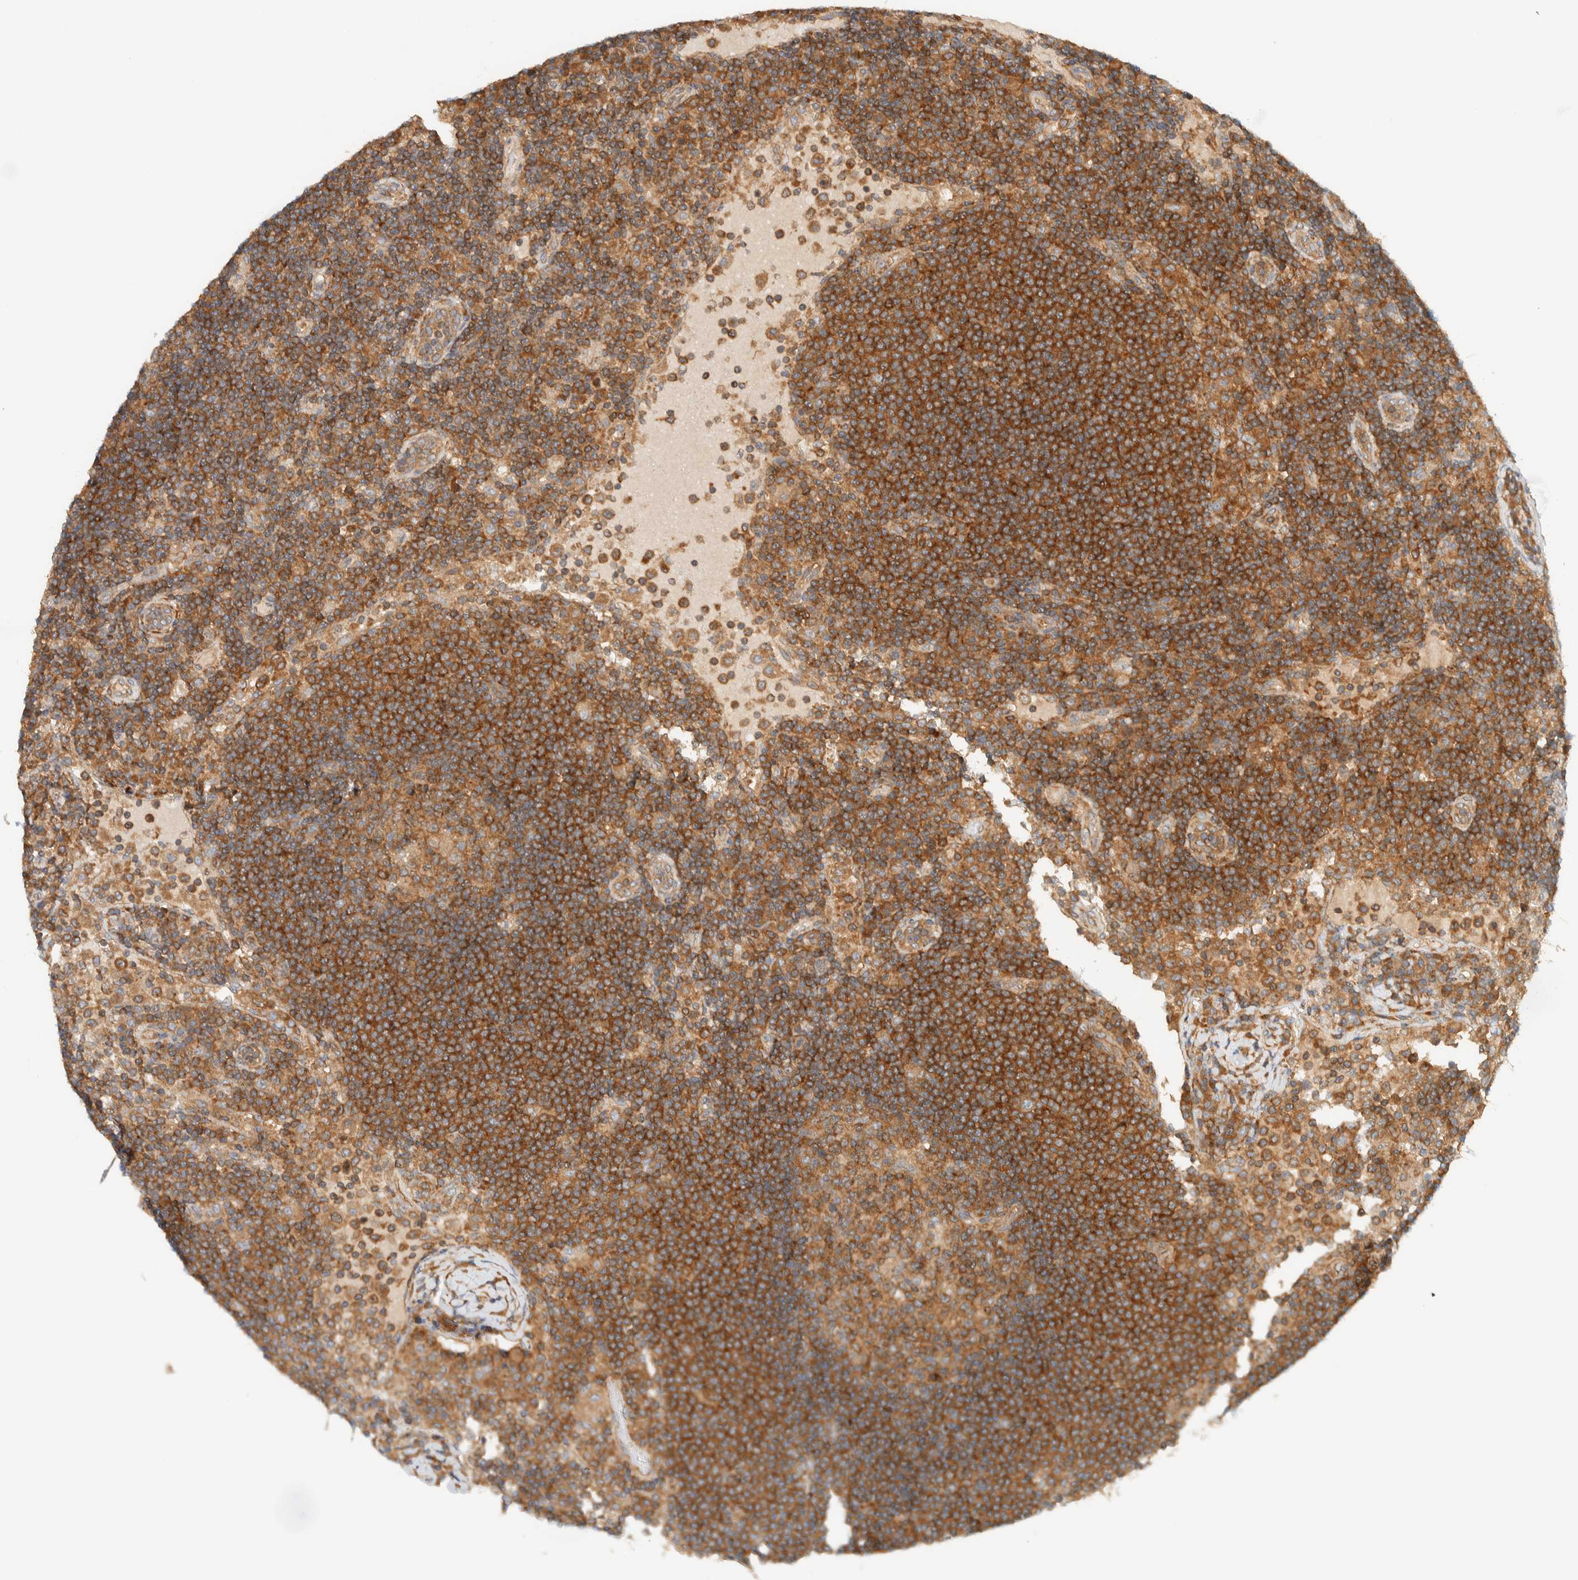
{"staining": {"intensity": "moderate", "quantity": ">75%", "location": "cytoplasmic/membranous"}, "tissue": "lymph node", "cell_type": "Germinal center cells", "image_type": "normal", "snomed": [{"axis": "morphology", "description": "Normal tissue, NOS"}, {"axis": "topography", "description": "Lymph node"}], "caption": "Protein expression analysis of normal lymph node shows moderate cytoplasmic/membranous staining in about >75% of germinal center cells.", "gene": "ARFGEF1", "patient": {"sex": "female", "age": 53}}